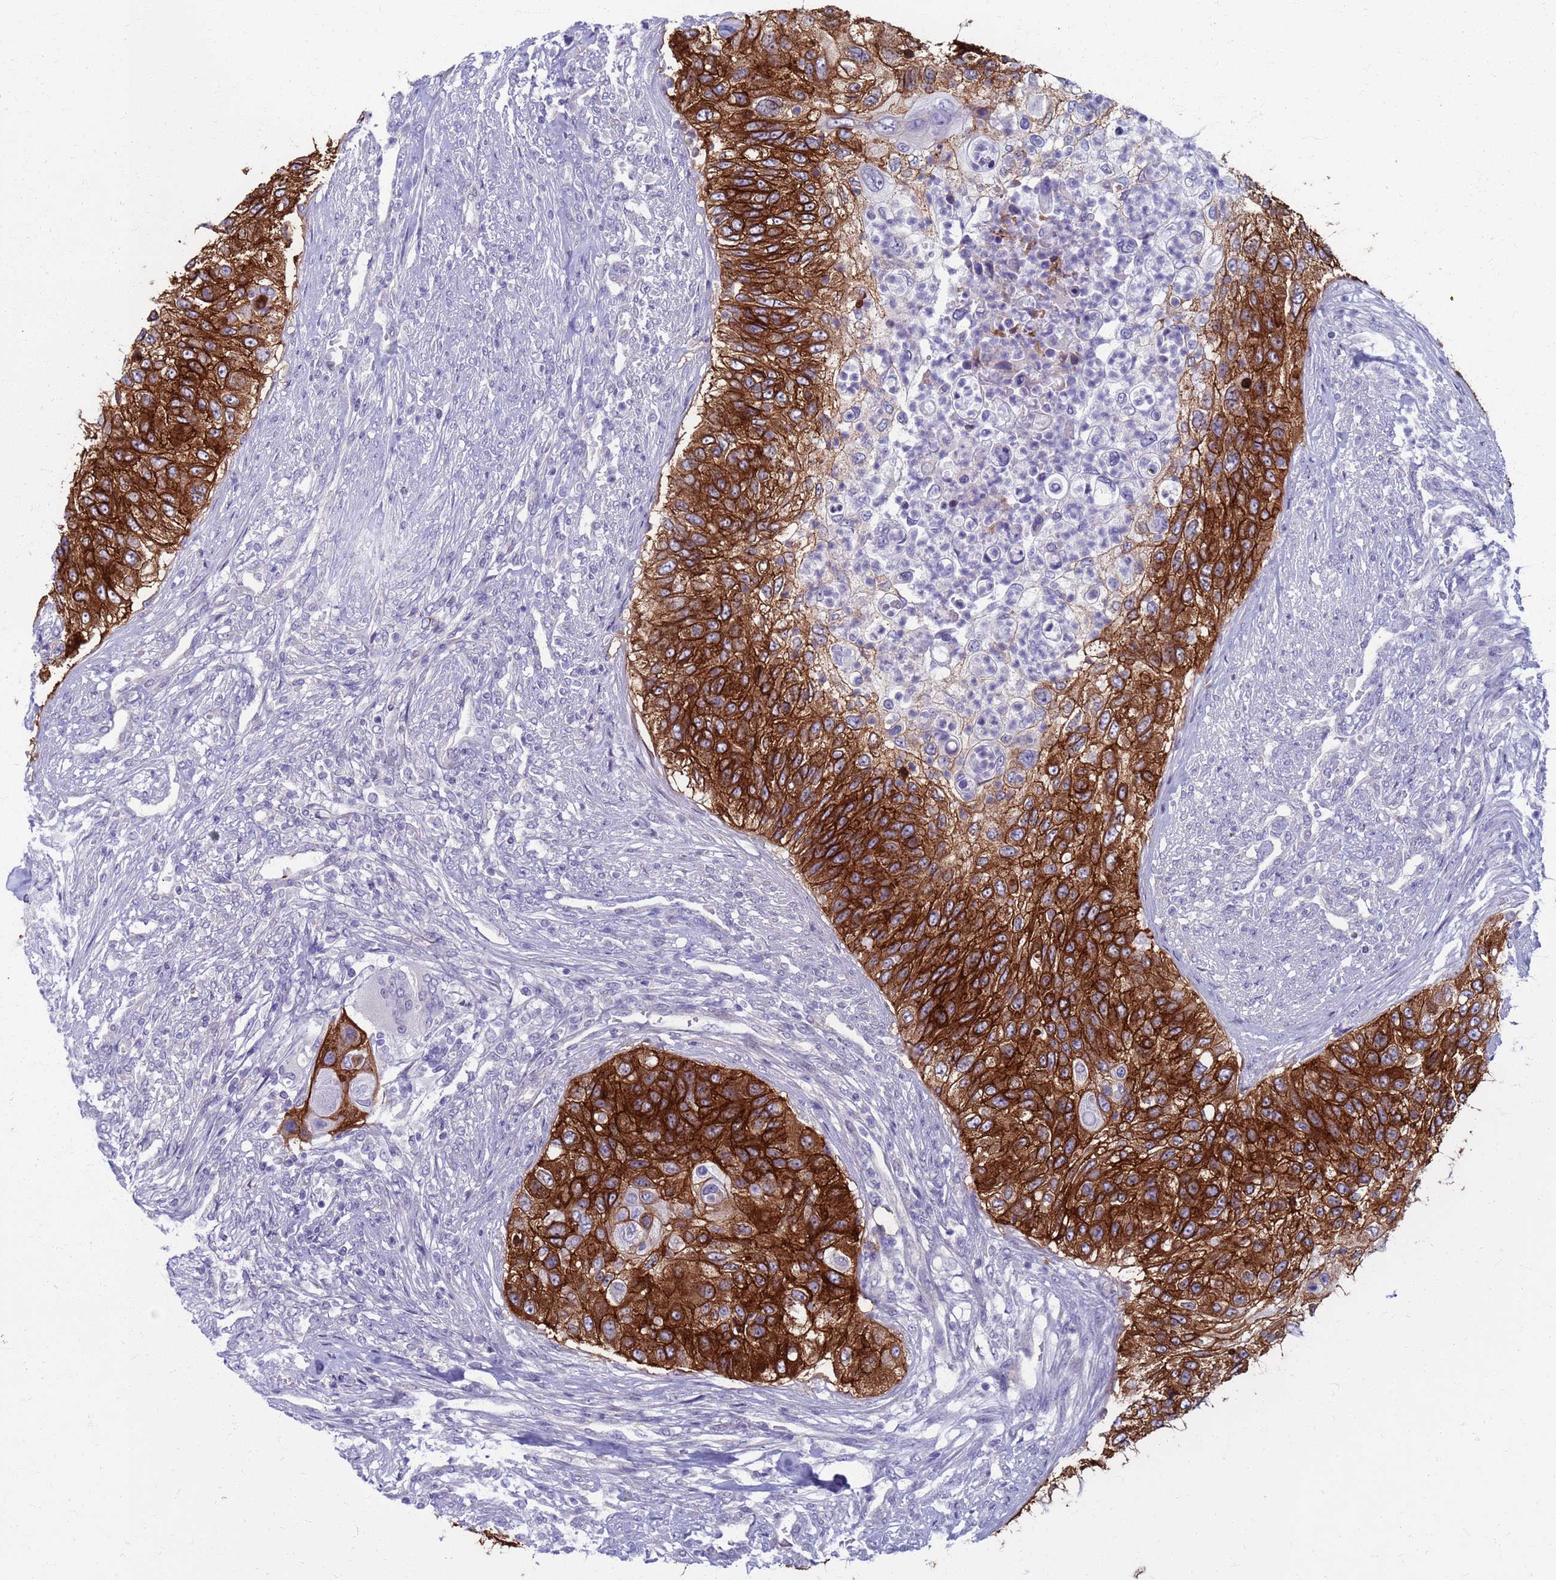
{"staining": {"intensity": "strong", "quantity": ">75%", "location": "cytoplasmic/membranous"}, "tissue": "urothelial cancer", "cell_type": "Tumor cells", "image_type": "cancer", "snomed": [{"axis": "morphology", "description": "Urothelial carcinoma, High grade"}, {"axis": "topography", "description": "Urinary bladder"}], "caption": "Immunohistochemical staining of human high-grade urothelial carcinoma reveals high levels of strong cytoplasmic/membranous protein positivity in approximately >75% of tumor cells. Using DAB (brown) and hematoxylin (blue) stains, captured at high magnification using brightfield microscopy.", "gene": "CLCA2", "patient": {"sex": "female", "age": 60}}